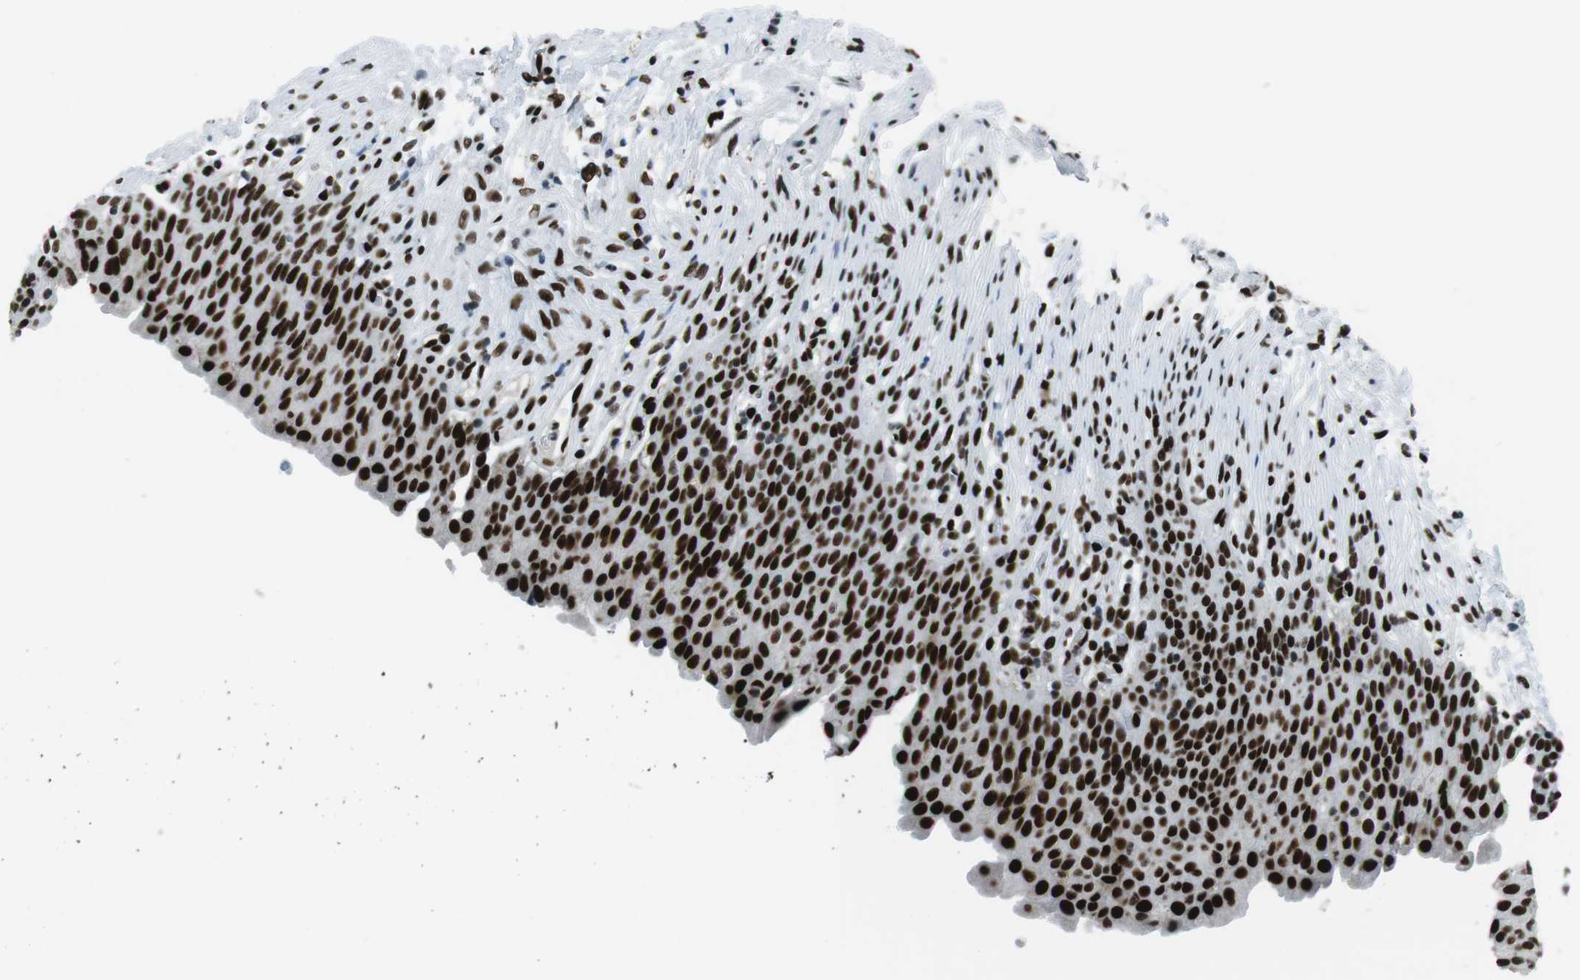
{"staining": {"intensity": "strong", "quantity": ">75%", "location": "nuclear"}, "tissue": "urinary bladder", "cell_type": "Urothelial cells", "image_type": "normal", "snomed": [{"axis": "morphology", "description": "Normal tissue, NOS"}, {"axis": "topography", "description": "Urinary bladder"}], "caption": "Protein analysis of normal urinary bladder exhibits strong nuclear expression in about >75% of urothelial cells.", "gene": "PML", "patient": {"sex": "female", "age": 79}}